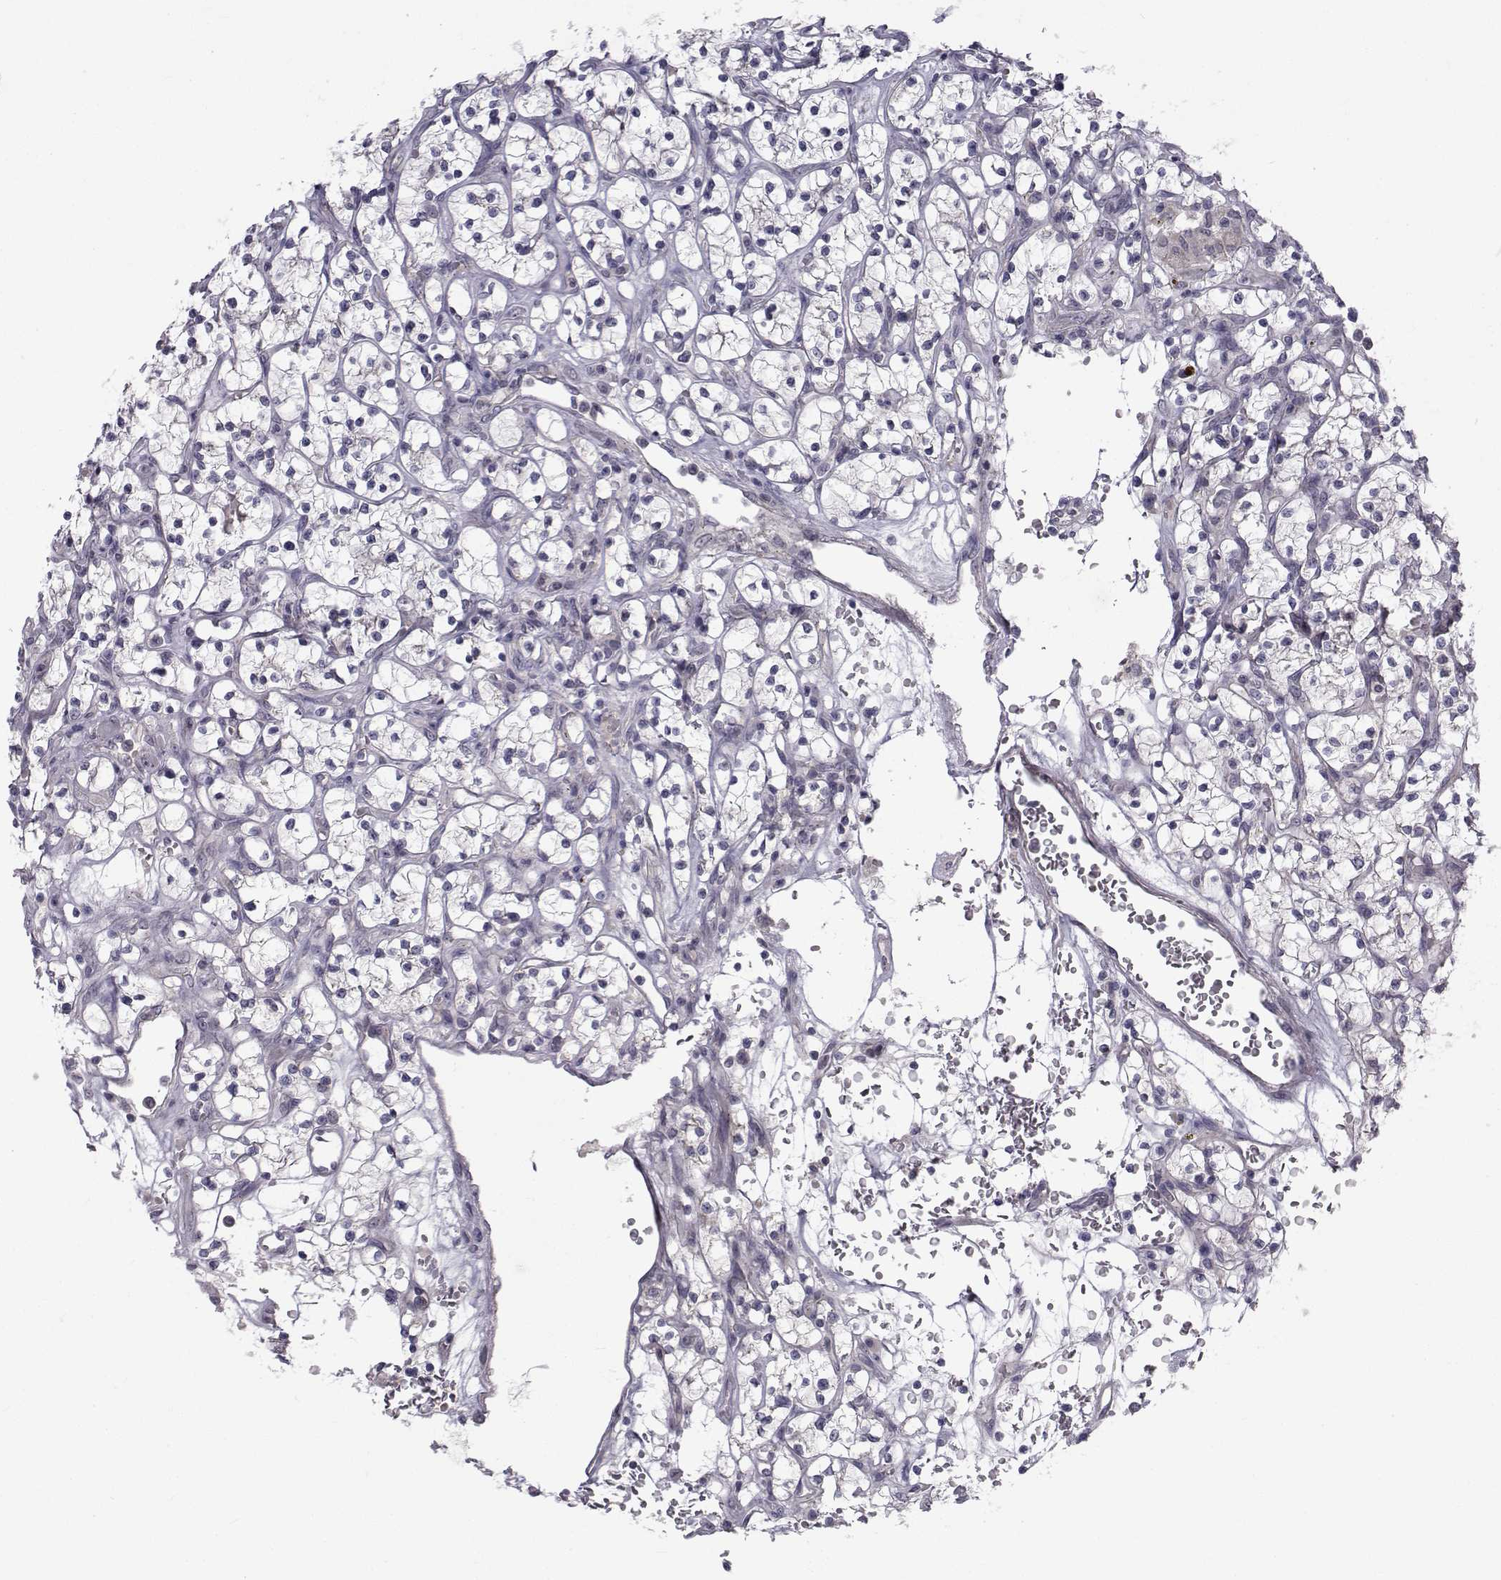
{"staining": {"intensity": "negative", "quantity": "none", "location": "none"}, "tissue": "renal cancer", "cell_type": "Tumor cells", "image_type": "cancer", "snomed": [{"axis": "morphology", "description": "Adenocarcinoma, NOS"}, {"axis": "topography", "description": "Kidney"}], "caption": "DAB (3,3'-diaminobenzidine) immunohistochemical staining of human renal adenocarcinoma displays no significant expression in tumor cells. (Stains: DAB (3,3'-diaminobenzidine) immunohistochemistry with hematoxylin counter stain, Microscopy: brightfield microscopy at high magnification).", "gene": "ANGPT1", "patient": {"sex": "female", "age": 64}}